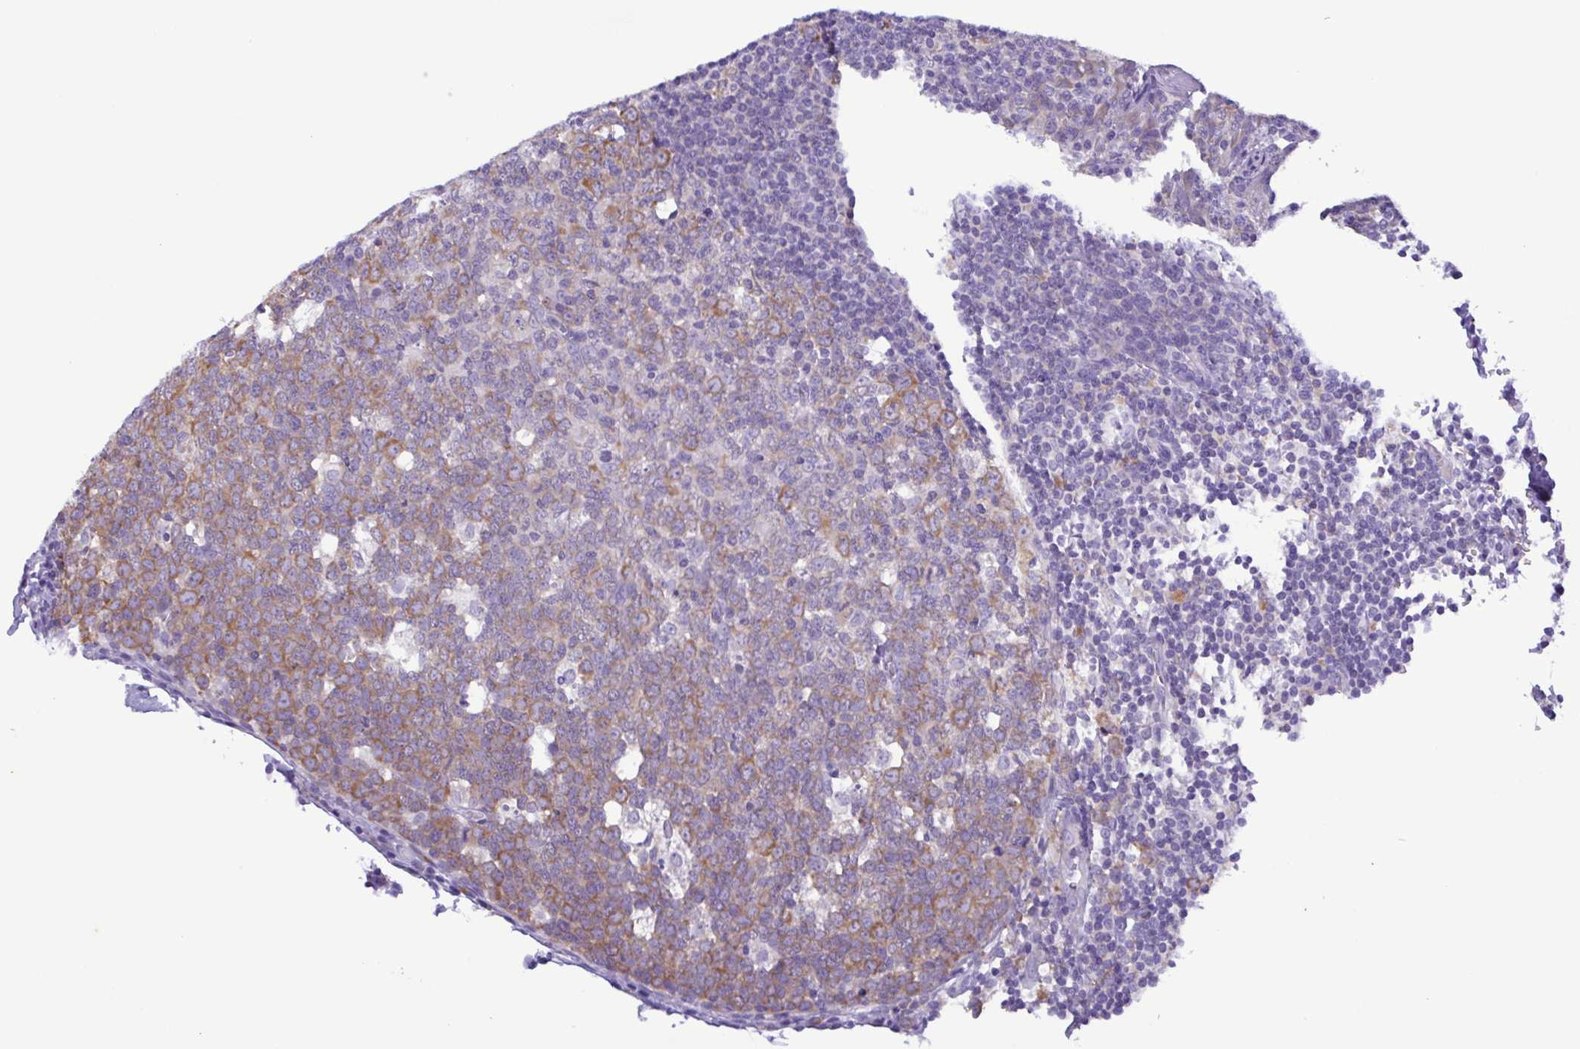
{"staining": {"intensity": "weak", "quantity": "25%-75%", "location": "cytoplasmic/membranous"}, "tissue": "tonsil", "cell_type": "Germinal center cells", "image_type": "normal", "snomed": [{"axis": "morphology", "description": "Normal tissue, NOS"}, {"axis": "topography", "description": "Tonsil"}], "caption": "This histopathology image displays IHC staining of unremarkable human tonsil, with low weak cytoplasmic/membranous expression in about 25%-75% of germinal center cells.", "gene": "TNNI3", "patient": {"sex": "male", "age": 27}}